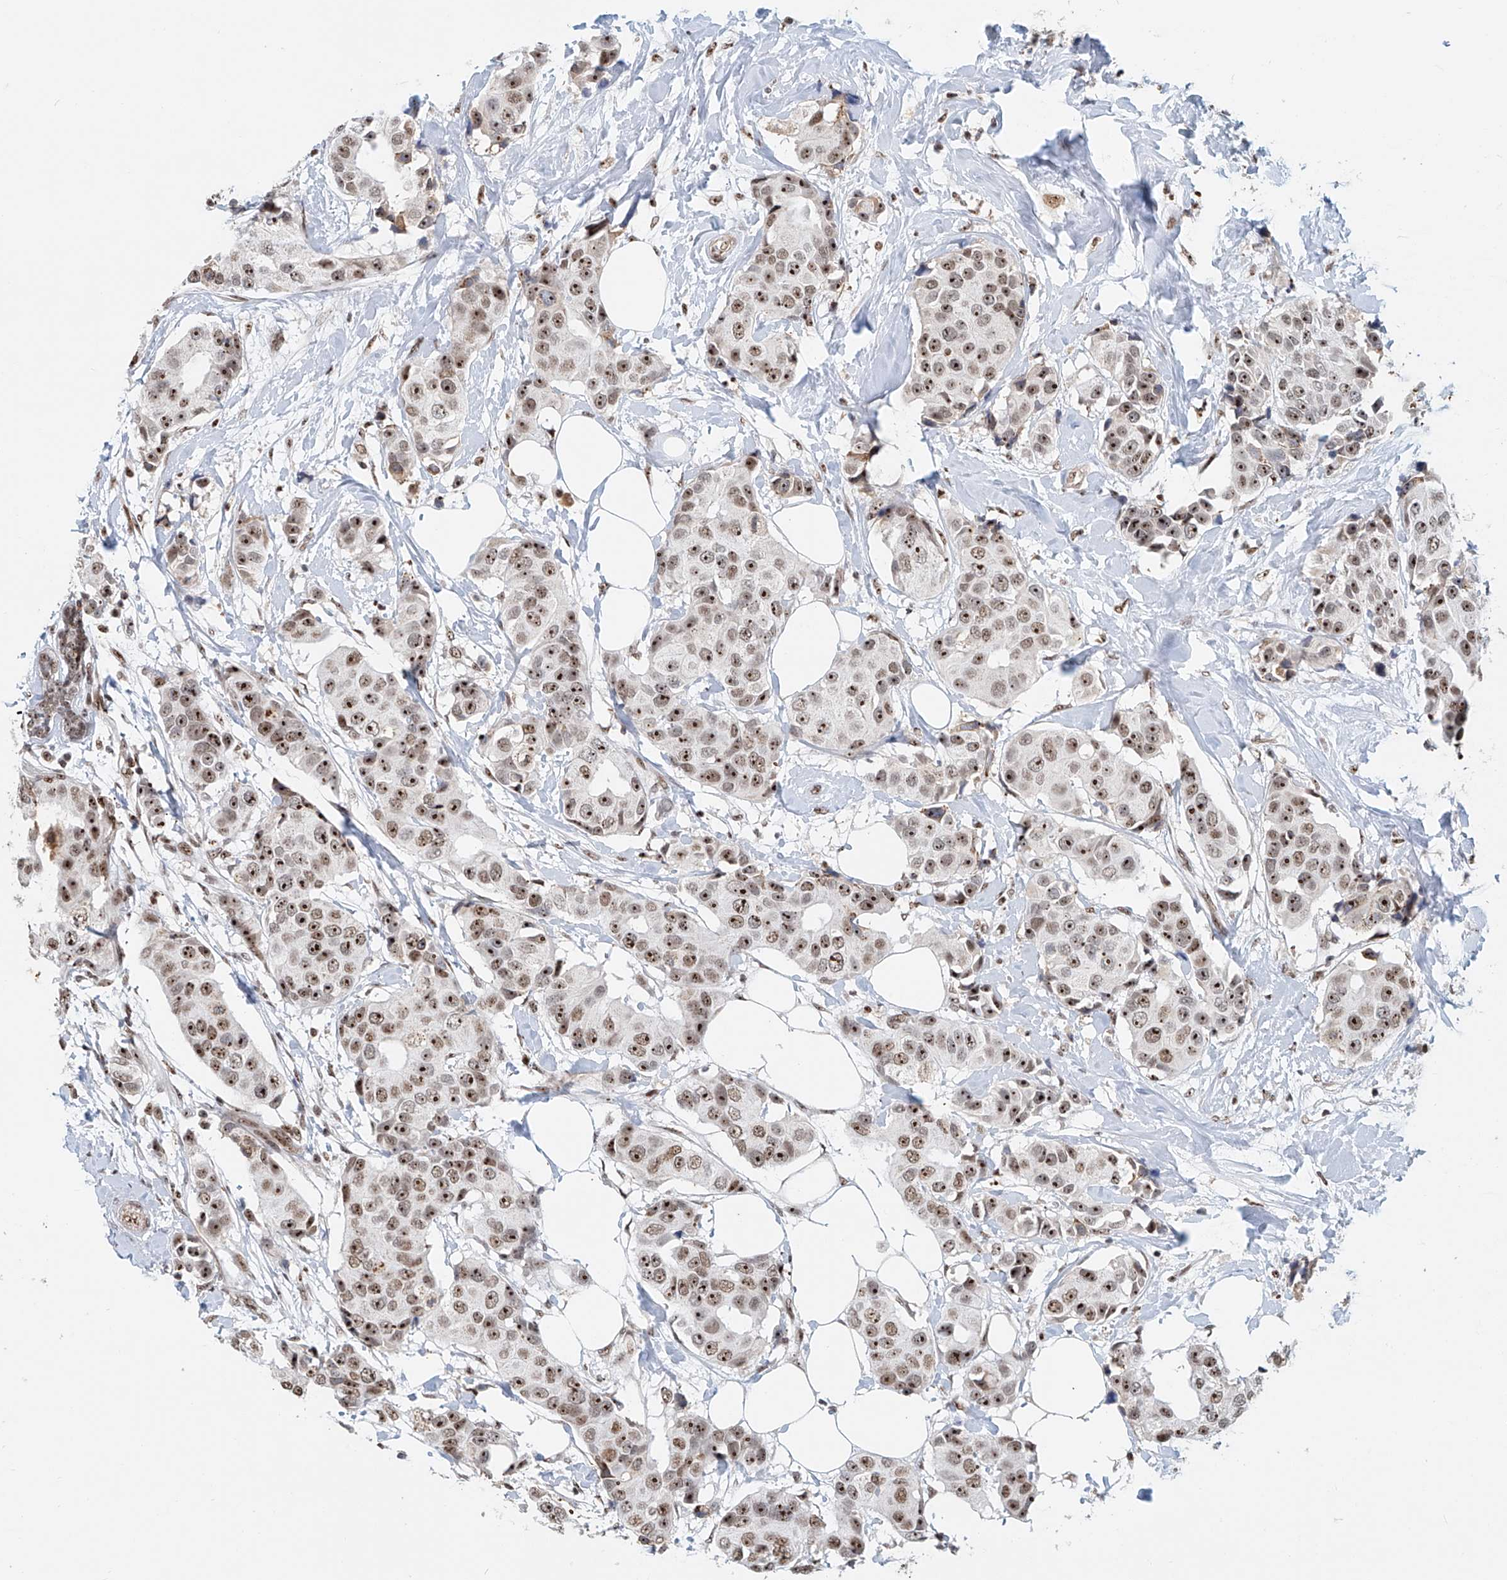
{"staining": {"intensity": "strong", "quantity": ">75%", "location": "nuclear"}, "tissue": "breast cancer", "cell_type": "Tumor cells", "image_type": "cancer", "snomed": [{"axis": "morphology", "description": "Normal tissue, NOS"}, {"axis": "morphology", "description": "Duct carcinoma"}, {"axis": "topography", "description": "Breast"}], "caption": "Brown immunohistochemical staining in intraductal carcinoma (breast) reveals strong nuclear expression in about >75% of tumor cells.", "gene": "PRUNE2", "patient": {"sex": "female", "age": 39}}